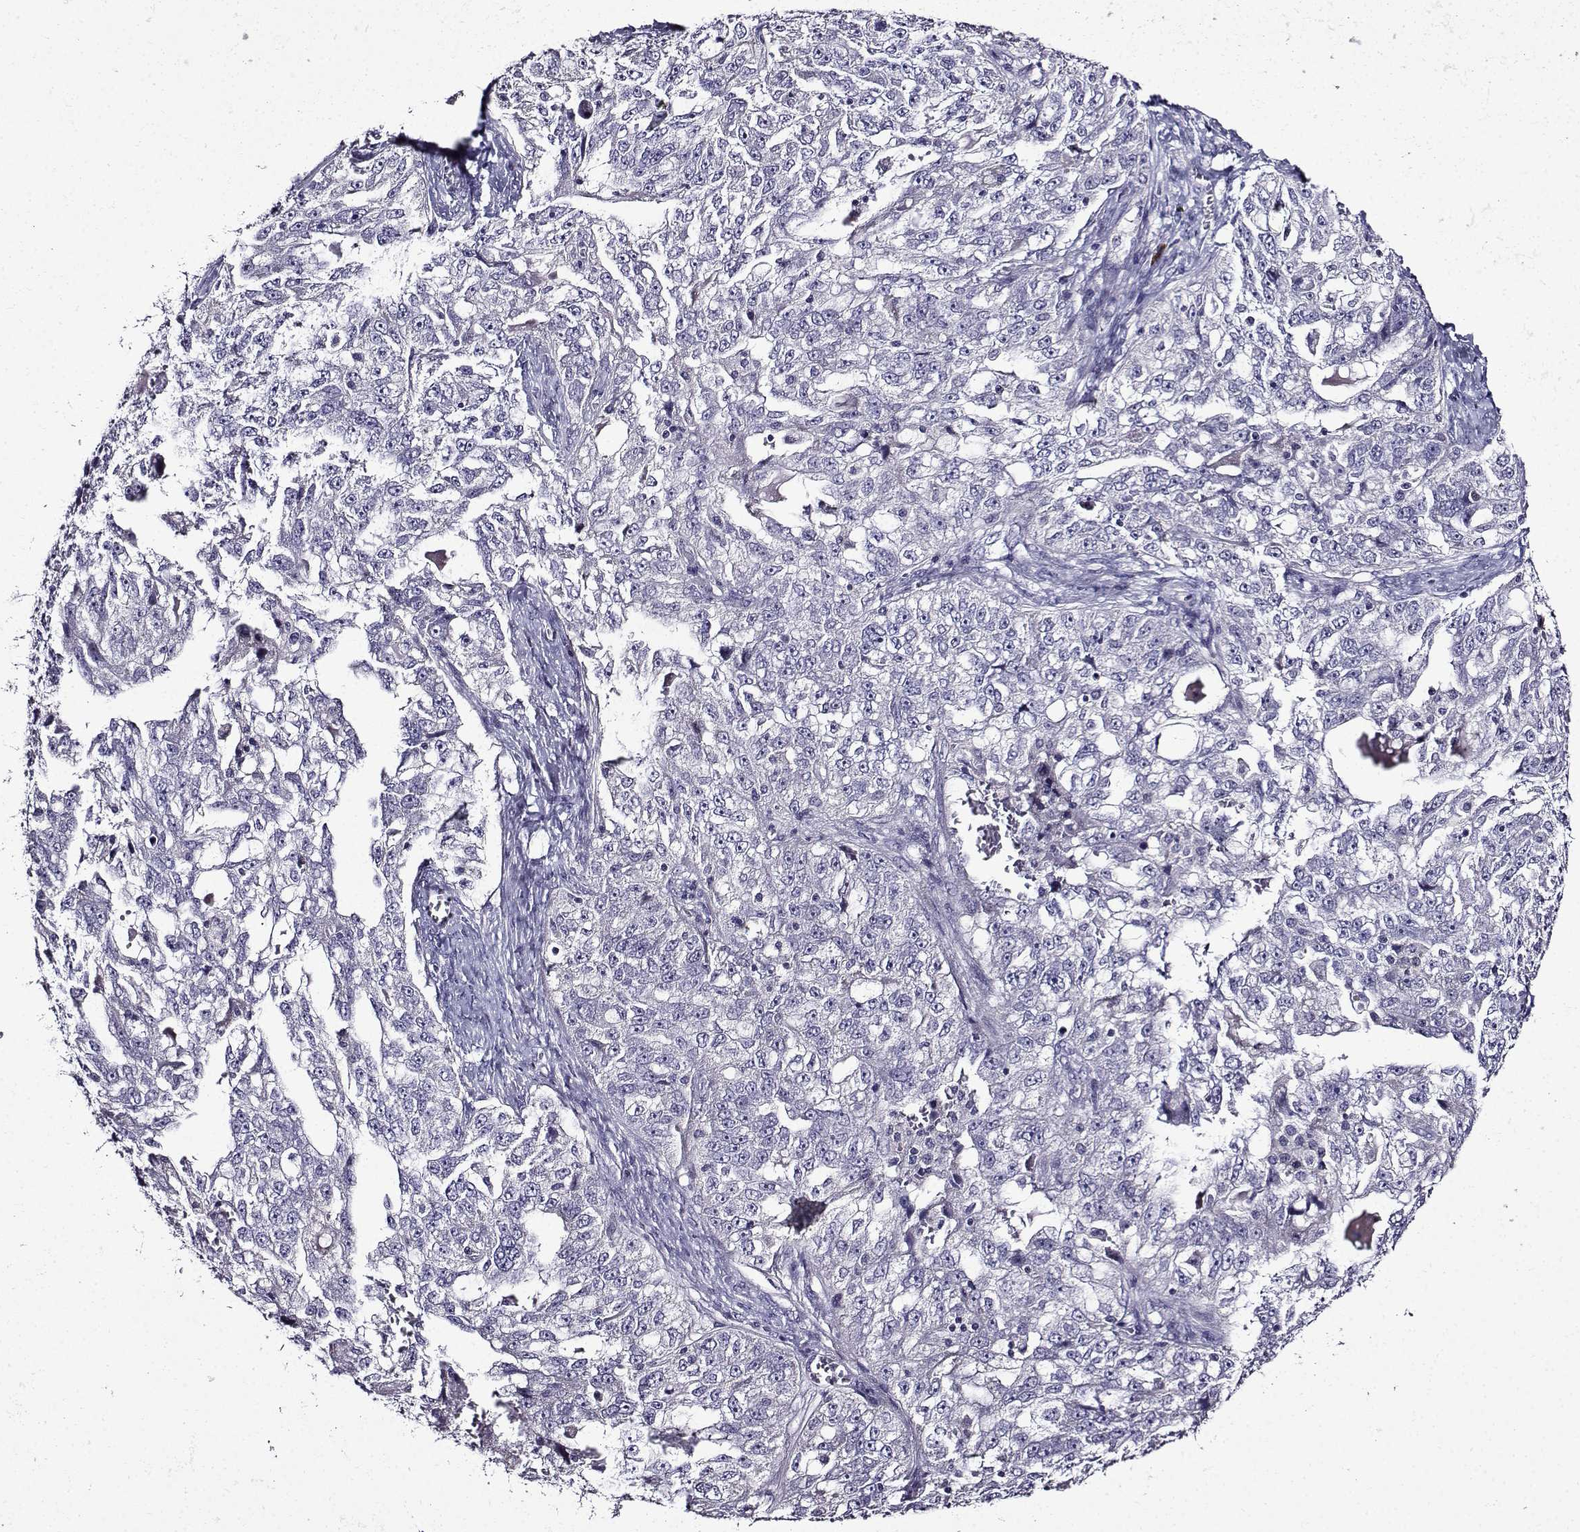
{"staining": {"intensity": "negative", "quantity": "none", "location": "none"}, "tissue": "ovarian cancer", "cell_type": "Tumor cells", "image_type": "cancer", "snomed": [{"axis": "morphology", "description": "Cystadenocarcinoma, serous, NOS"}, {"axis": "topography", "description": "Ovary"}], "caption": "Serous cystadenocarcinoma (ovarian) was stained to show a protein in brown. There is no significant staining in tumor cells. (DAB IHC with hematoxylin counter stain).", "gene": "TMEM266", "patient": {"sex": "female", "age": 51}}